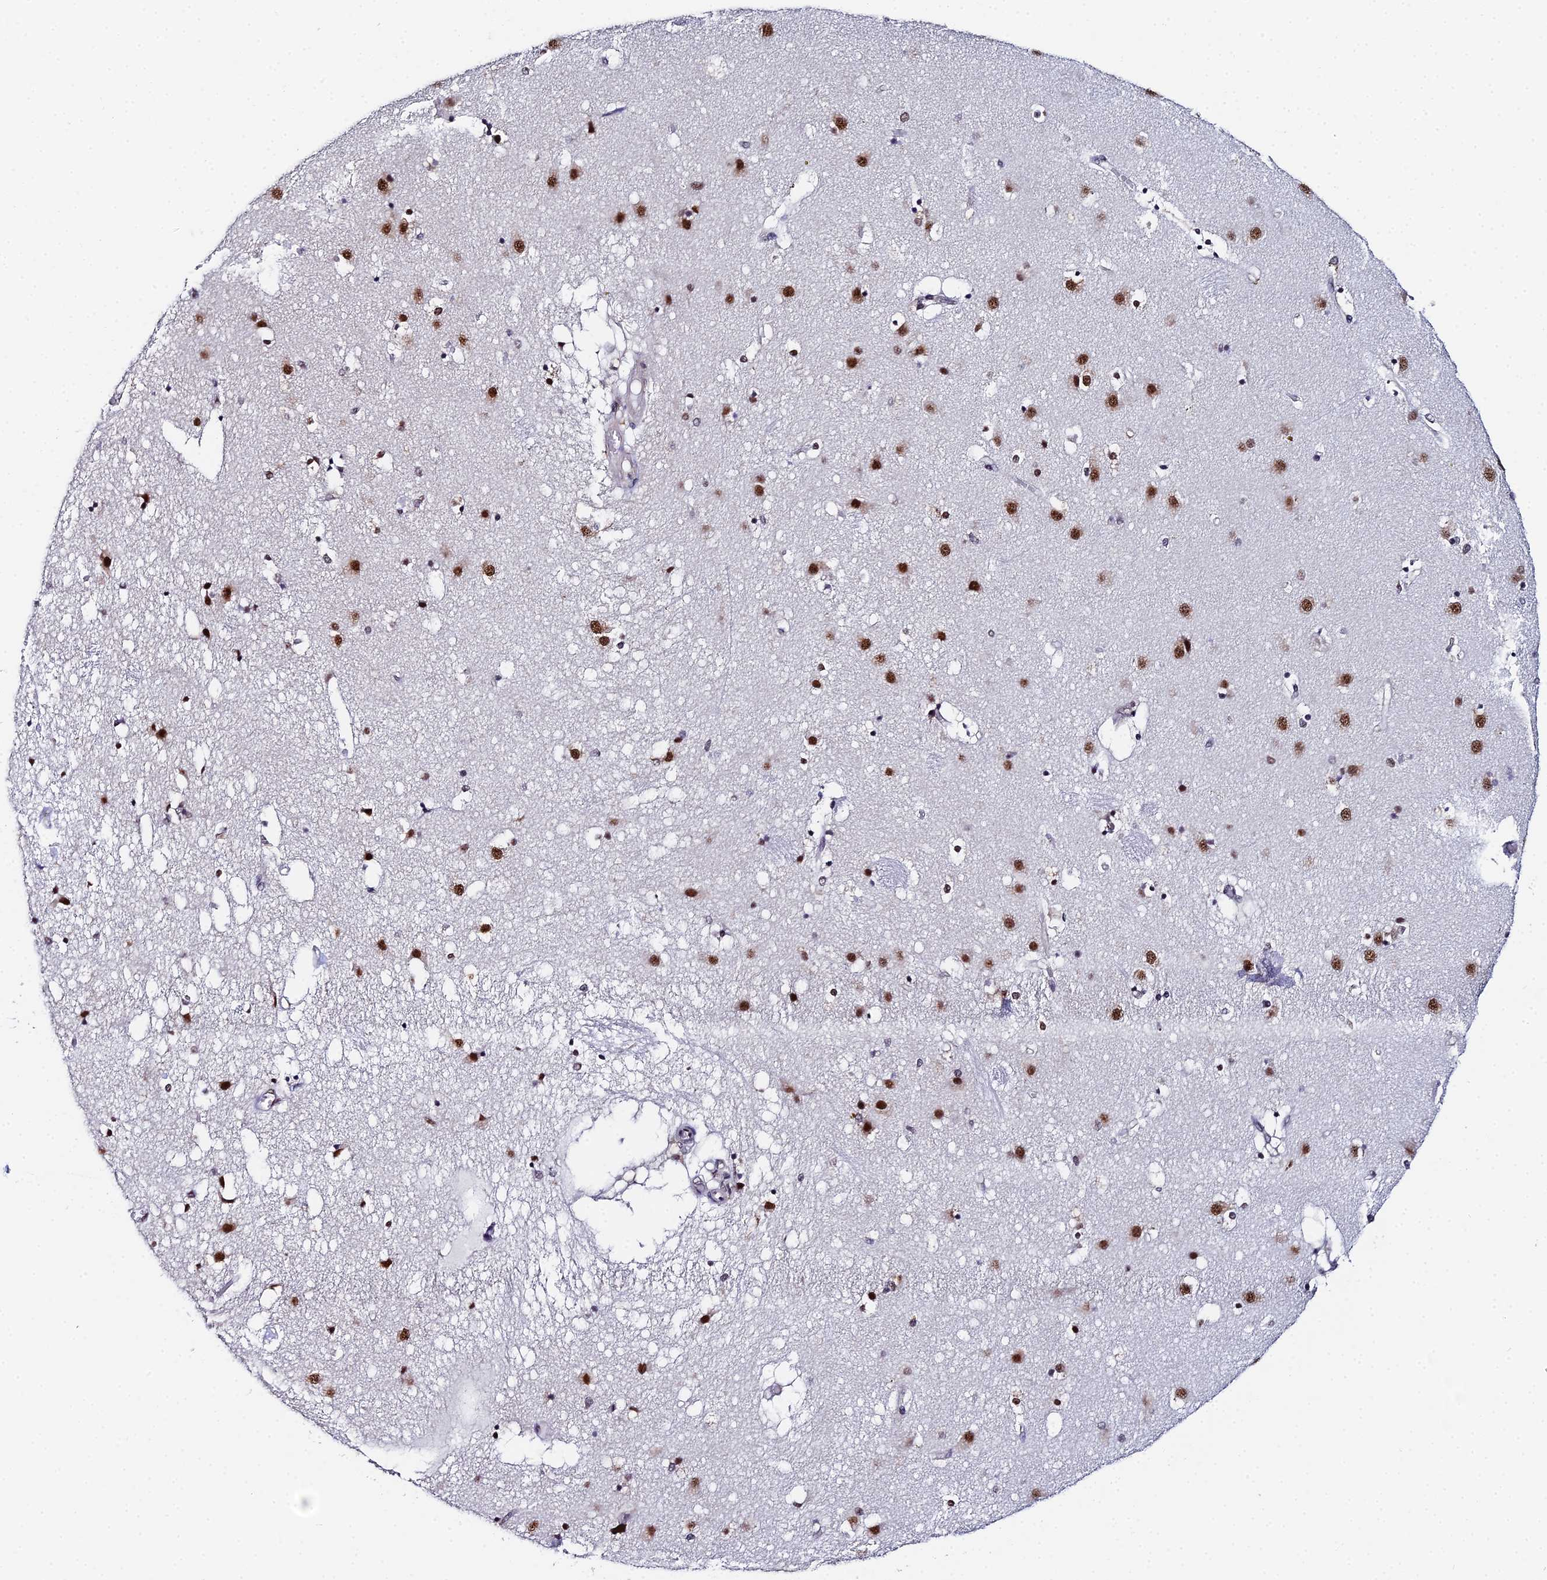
{"staining": {"intensity": "strong", "quantity": "25%-75%", "location": "nuclear"}, "tissue": "caudate", "cell_type": "Glial cells", "image_type": "normal", "snomed": [{"axis": "morphology", "description": "Normal tissue, NOS"}, {"axis": "topography", "description": "Lateral ventricle wall"}], "caption": "Protein analysis of normal caudate demonstrates strong nuclear positivity in about 25%-75% of glial cells. (Stains: DAB (3,3'-diaminobenzidine) in brown, nuclei in blue, Microscopy: brightfield microscopy at high magnification).", "gene": "MAGOHB", "patient": {"sex": "male", "age": 70}}